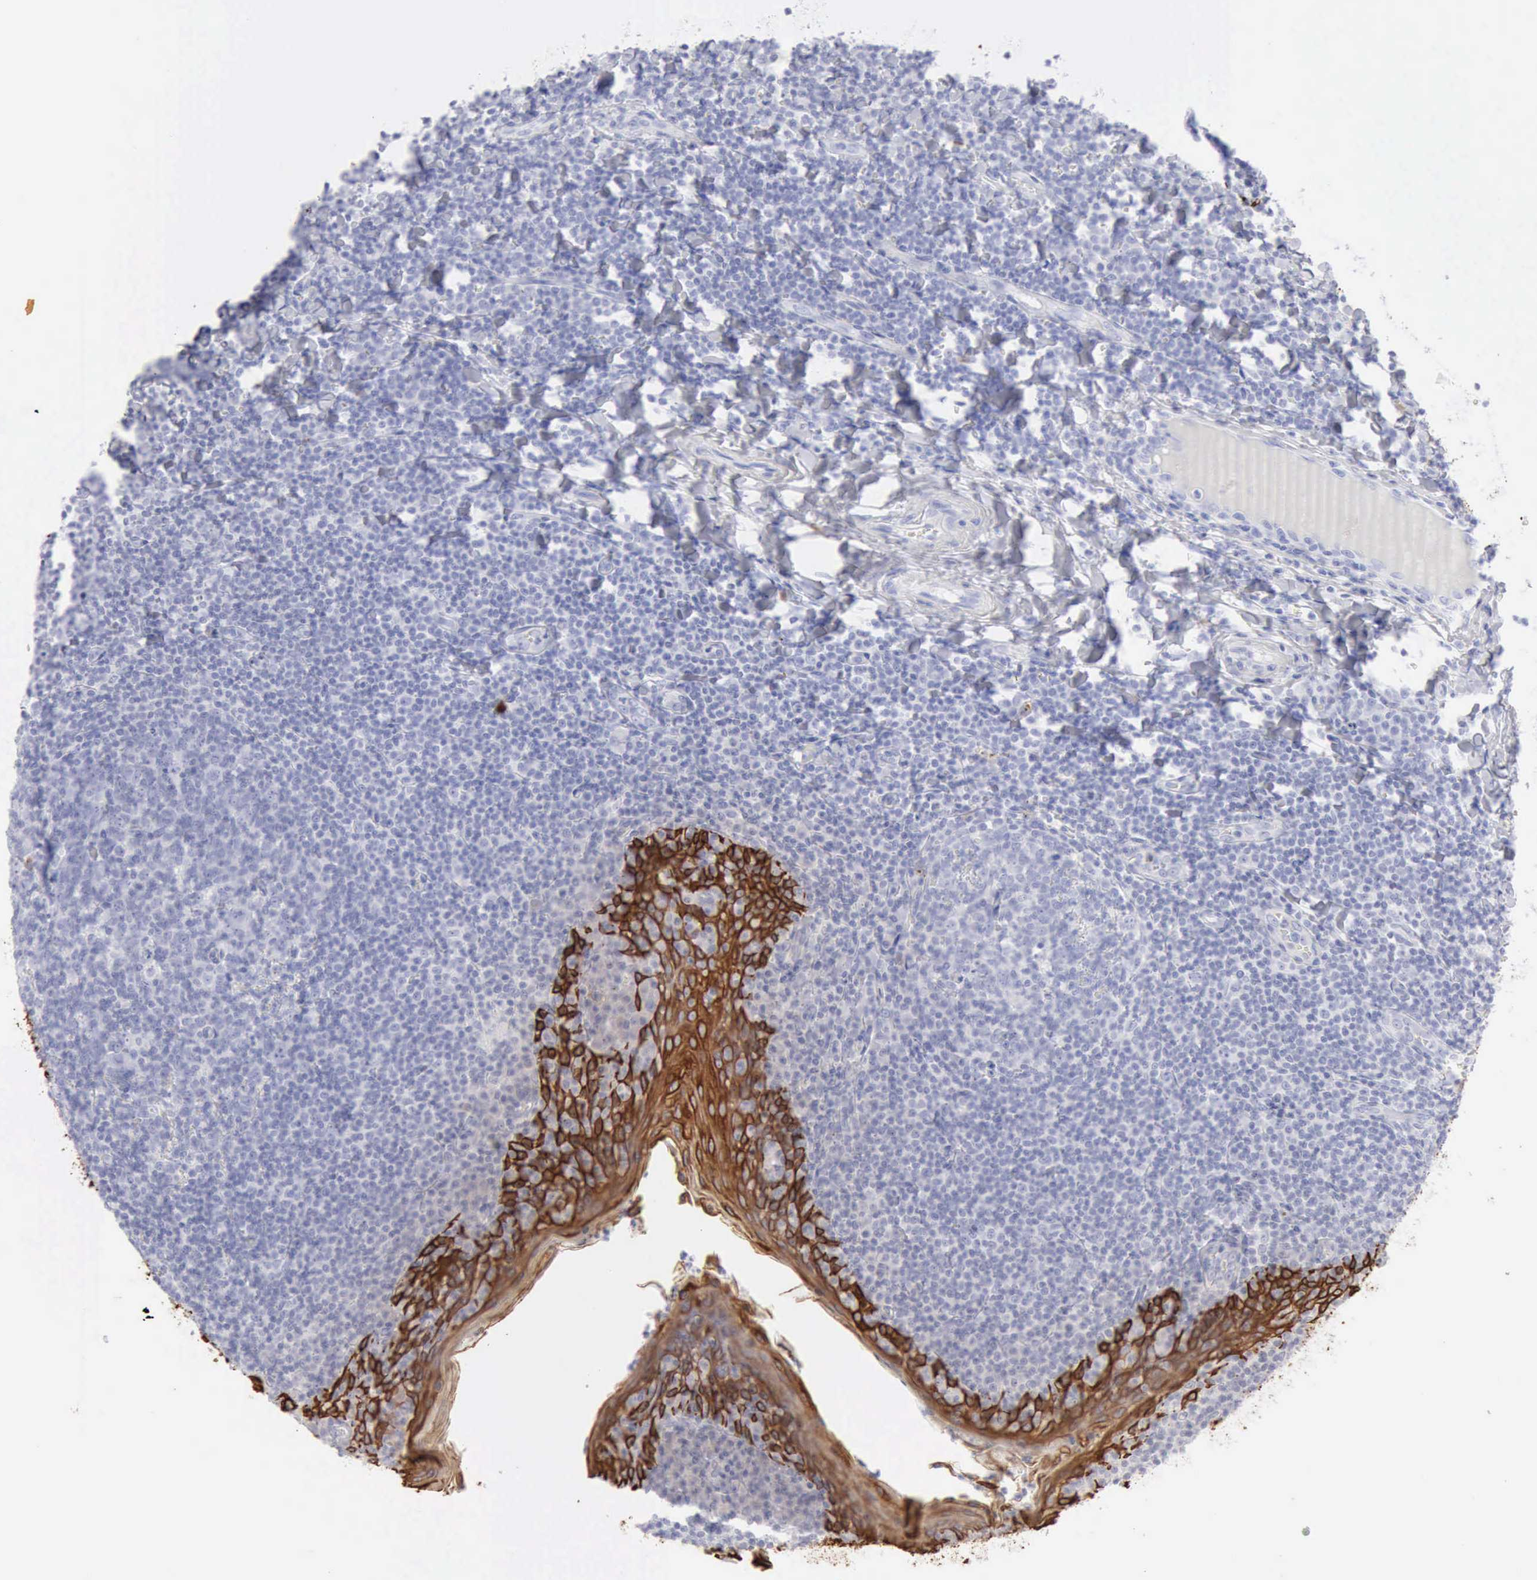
{"staining": {"intensity": "negative", "quantity": "none", "location": "none"}, "tissue": "tonsil", "cell_type": "Germinal center cells", "image_type": "normal", "snomed": [{"axis": "morphology", "description": "Normal tissue, NOS"}, {"axis": "topography", "description": "Tonsil"}], "caption": "Germinal center cells show no significant protein staining in benign tonsil.", "gene": "KRT5", "patient": {"sex": "male", "age": 31}}